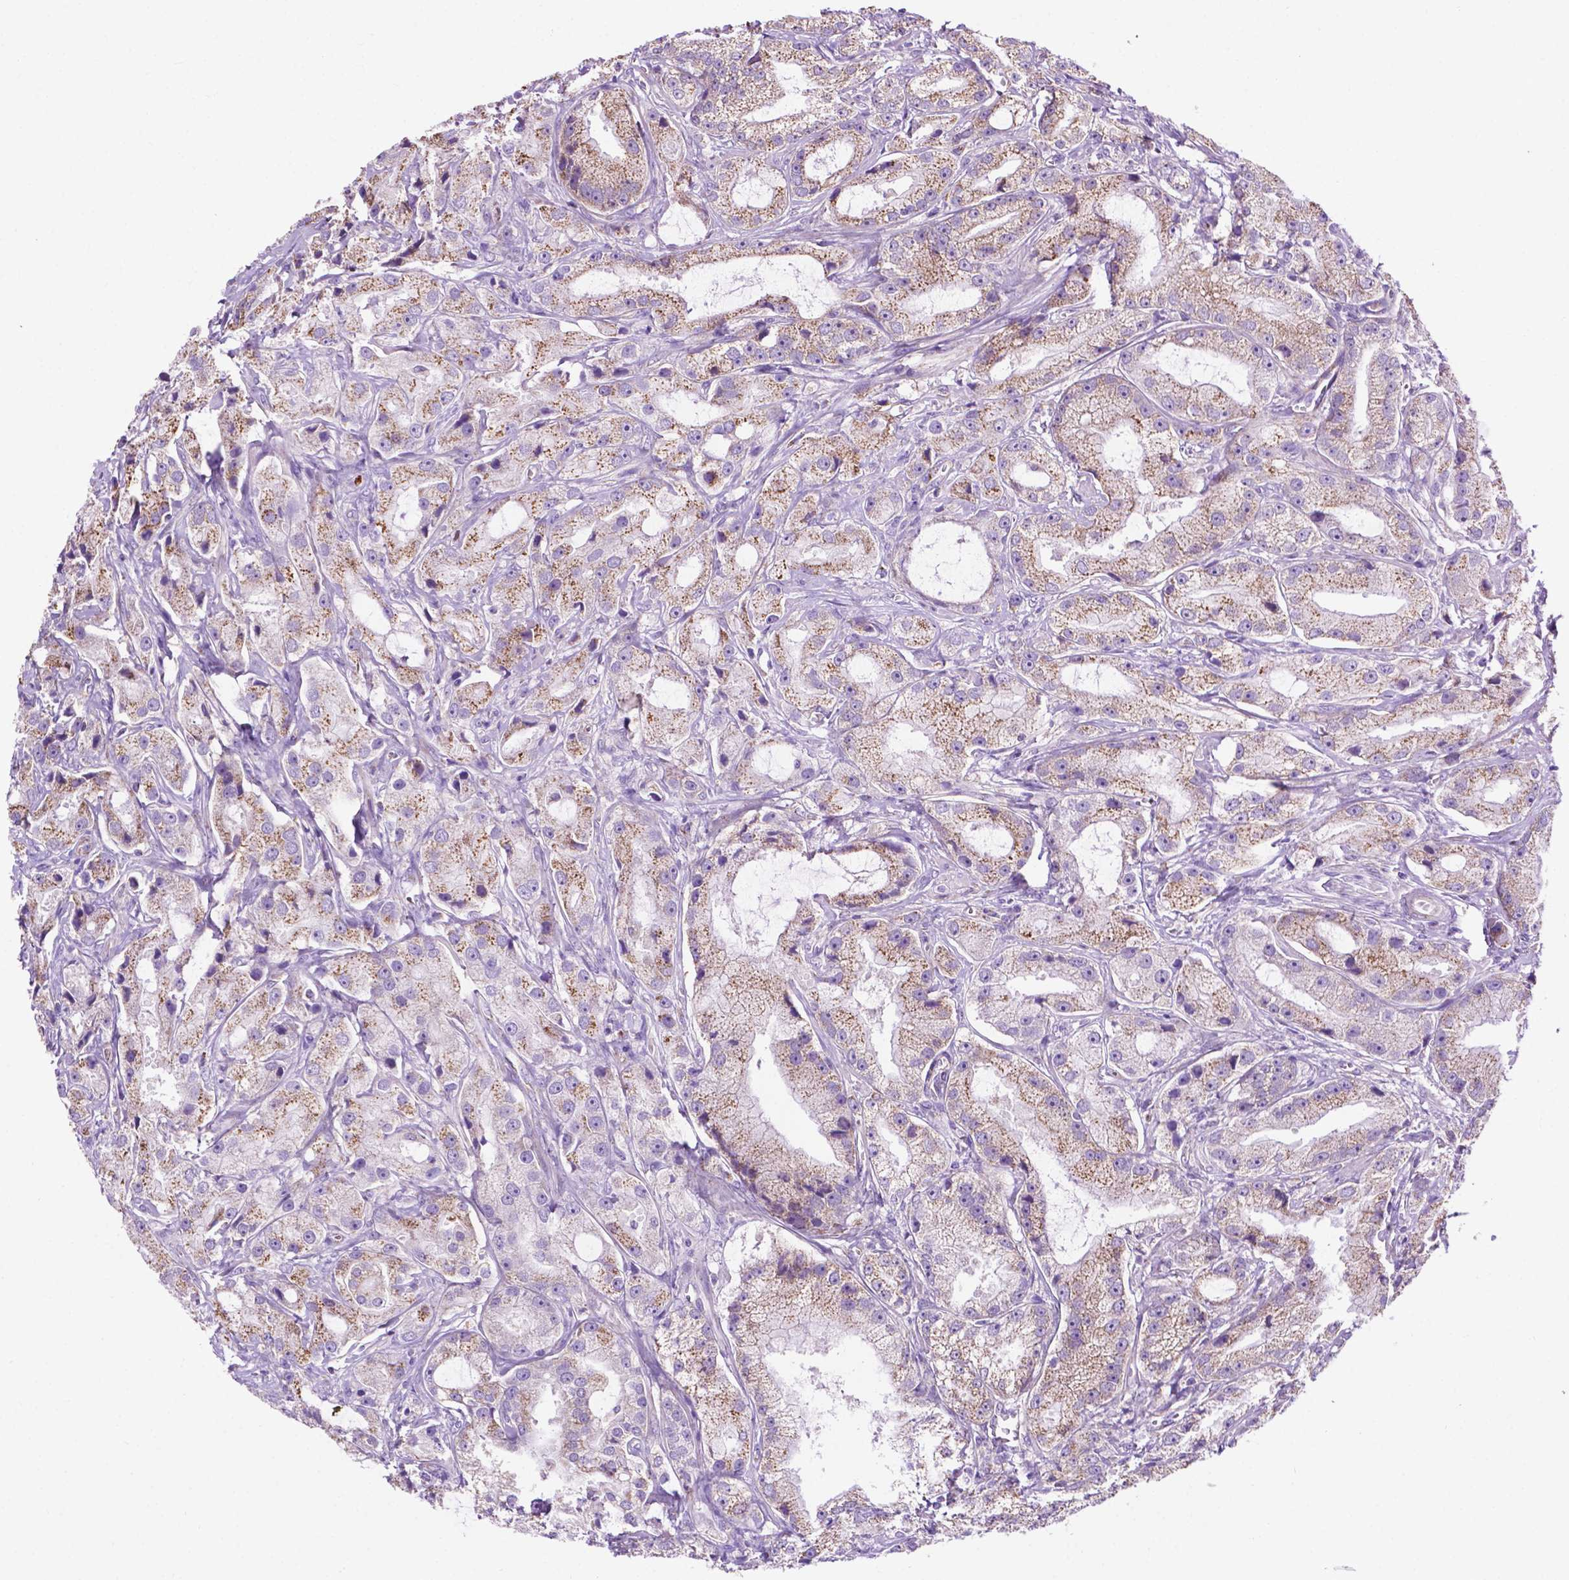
{"staining": {"intensity": "moderate", "quantity": ">75%", "location": "cytoplasmic/membranous"}, "tissue": "prostate cancer", "cell_type": "Tumor cells", "image_type": "cancer", "snomed": [{"axis": "morphology", "description": "Adenocarcinoma, High grade"}, {"axis": "topography", "description": "Prostate"}], "caption": "This is an image of immunohistochemistry (IHC) staining of prostate cancer (high-grade adenocarcinoma), which shows moderate expression in the cytoplasmic/membranous of tumor cells.", "gene": "PHYHIP", "patient": {"sex": "male", "age": 64}}